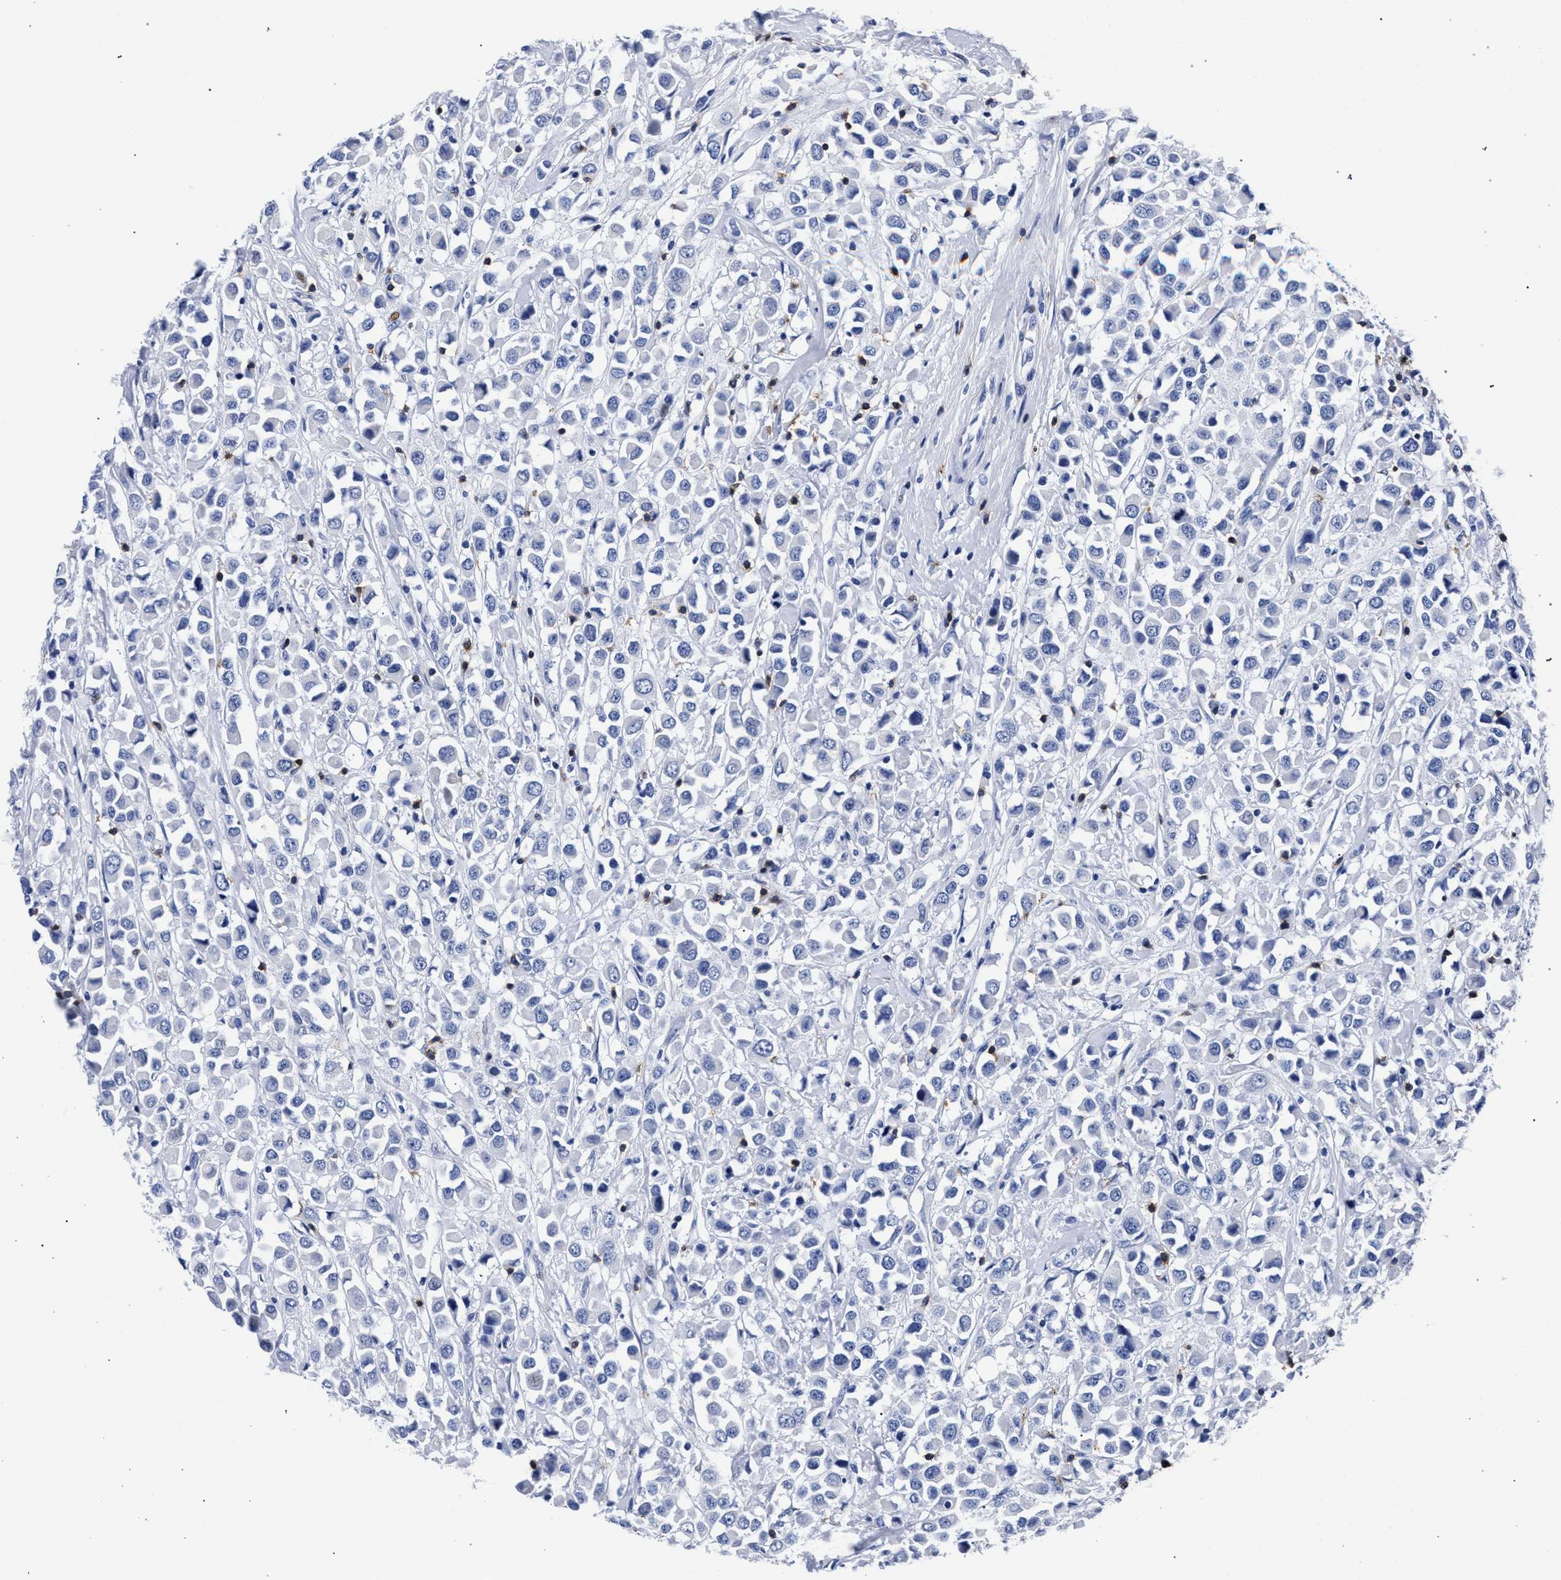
{"staining": {"intensity": "negative", "quantity": "none", "location": "none"}, "tissue": "breast cancer", "cell_type": "Tumor cells", "image_type": "cancer", "snomed": [{"axis": "morphology", "description": "Duct carcinoma"}, {"axis": "topography", "description": "Breast"}], "caption": "Tumor cells show no significant positivity in breast cancer.", "gene": "KLRK1", "patient": {"sex": "female", "age": 61}}